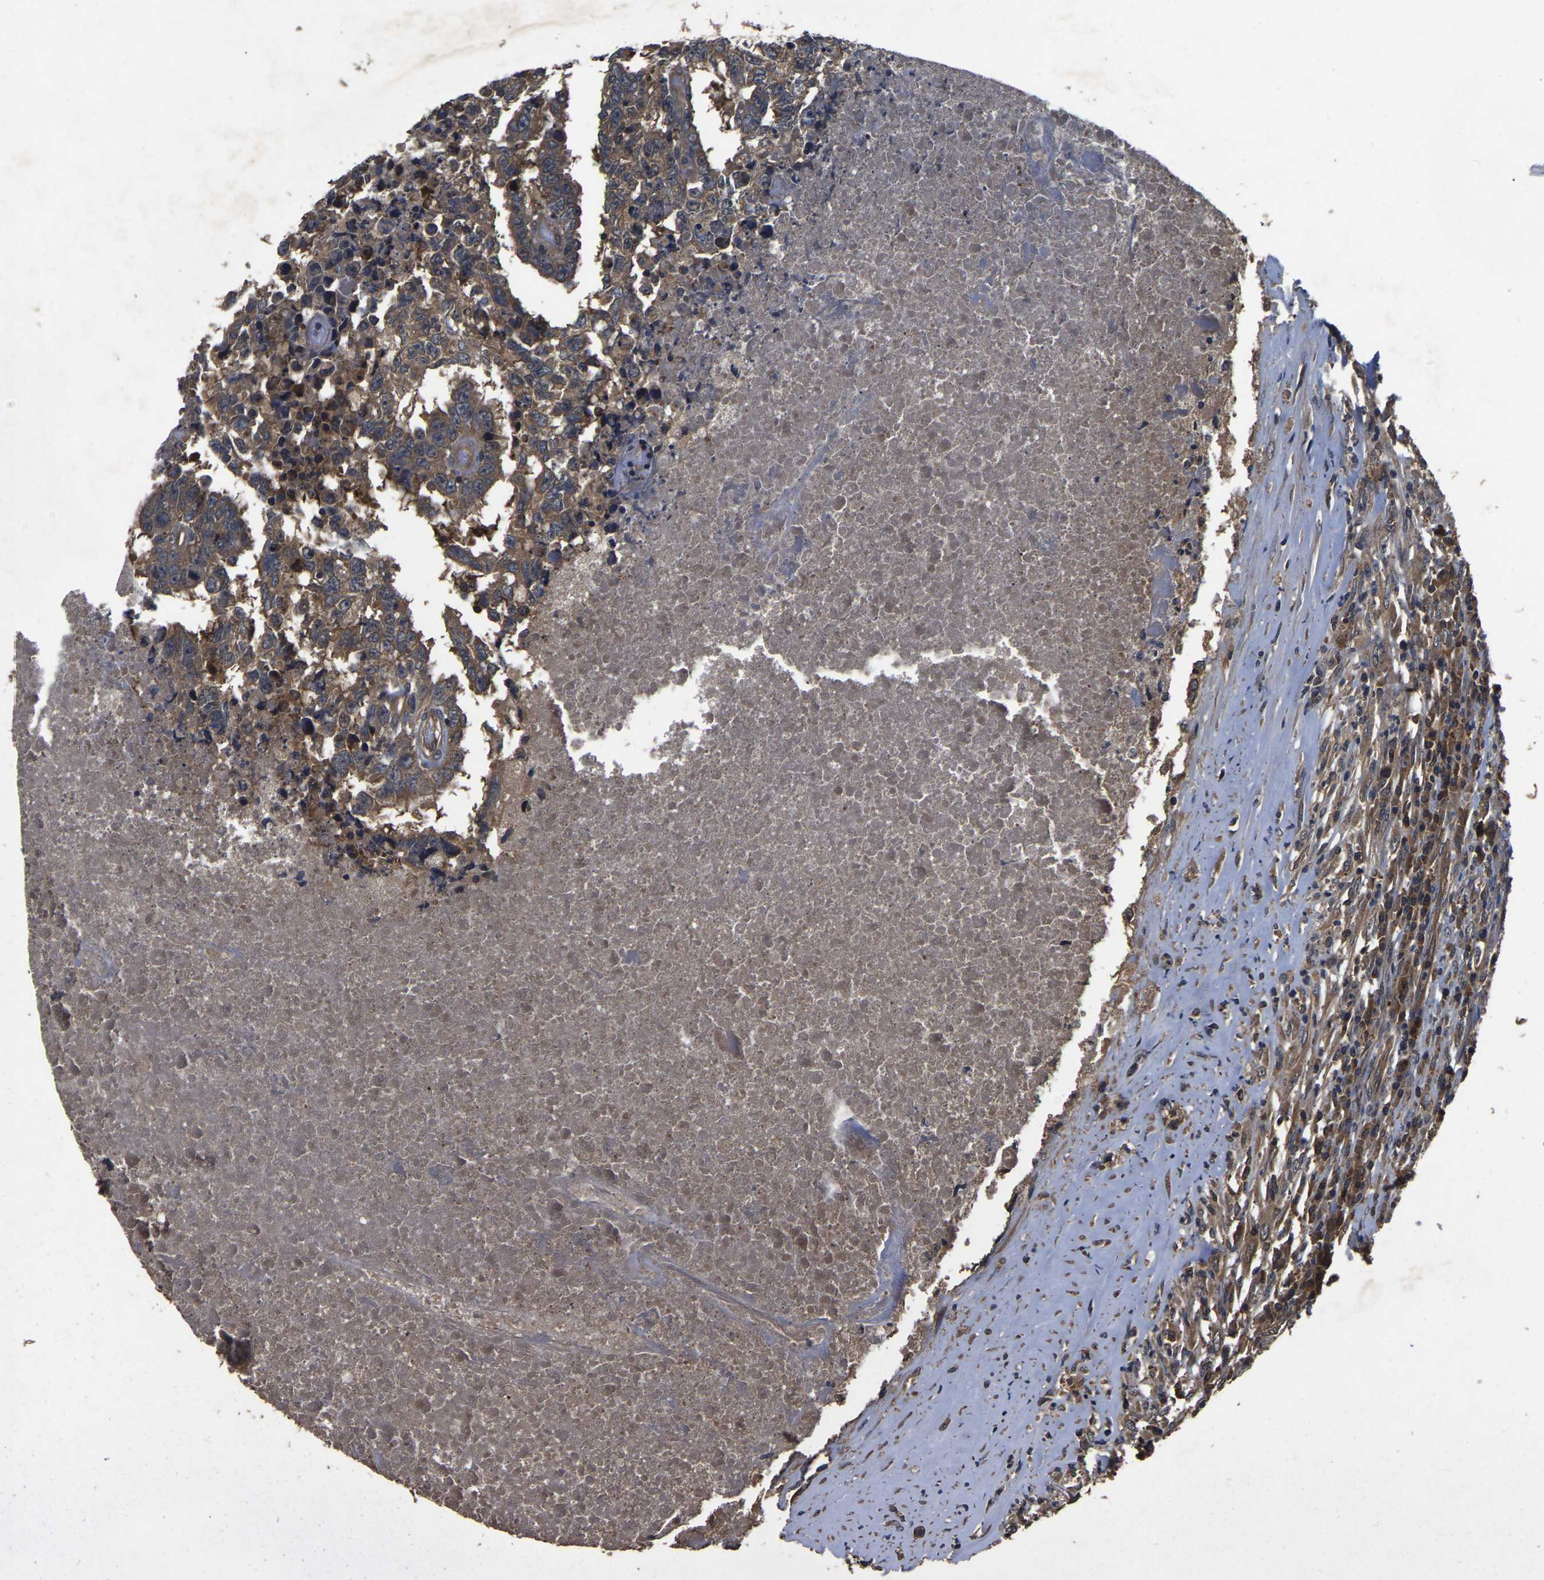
{"staining": {"intensity": "moderate", "quantity": ">75%", "location": "cytoplasmic/membranous"}, "tissue": "testis cancer", "cell_type": "Tumor cells", "image_type": "cancer", "snomed": [{"axis": "morphology", "description": "Necrosis, NOS"}, {"axis": "morphology", "description": "Carcinoma, Embryonal, NOS"}, {"axis": "topography", "description": "Testis"}], "caption": "This is an image of IHC staining of embryonal carcinoma (testis), which shows moderate staining in the cytoplasmic/membranous of tumor cells.", "gene": "CRYZL1", "patient": {"sex": "male", "age": 19}}